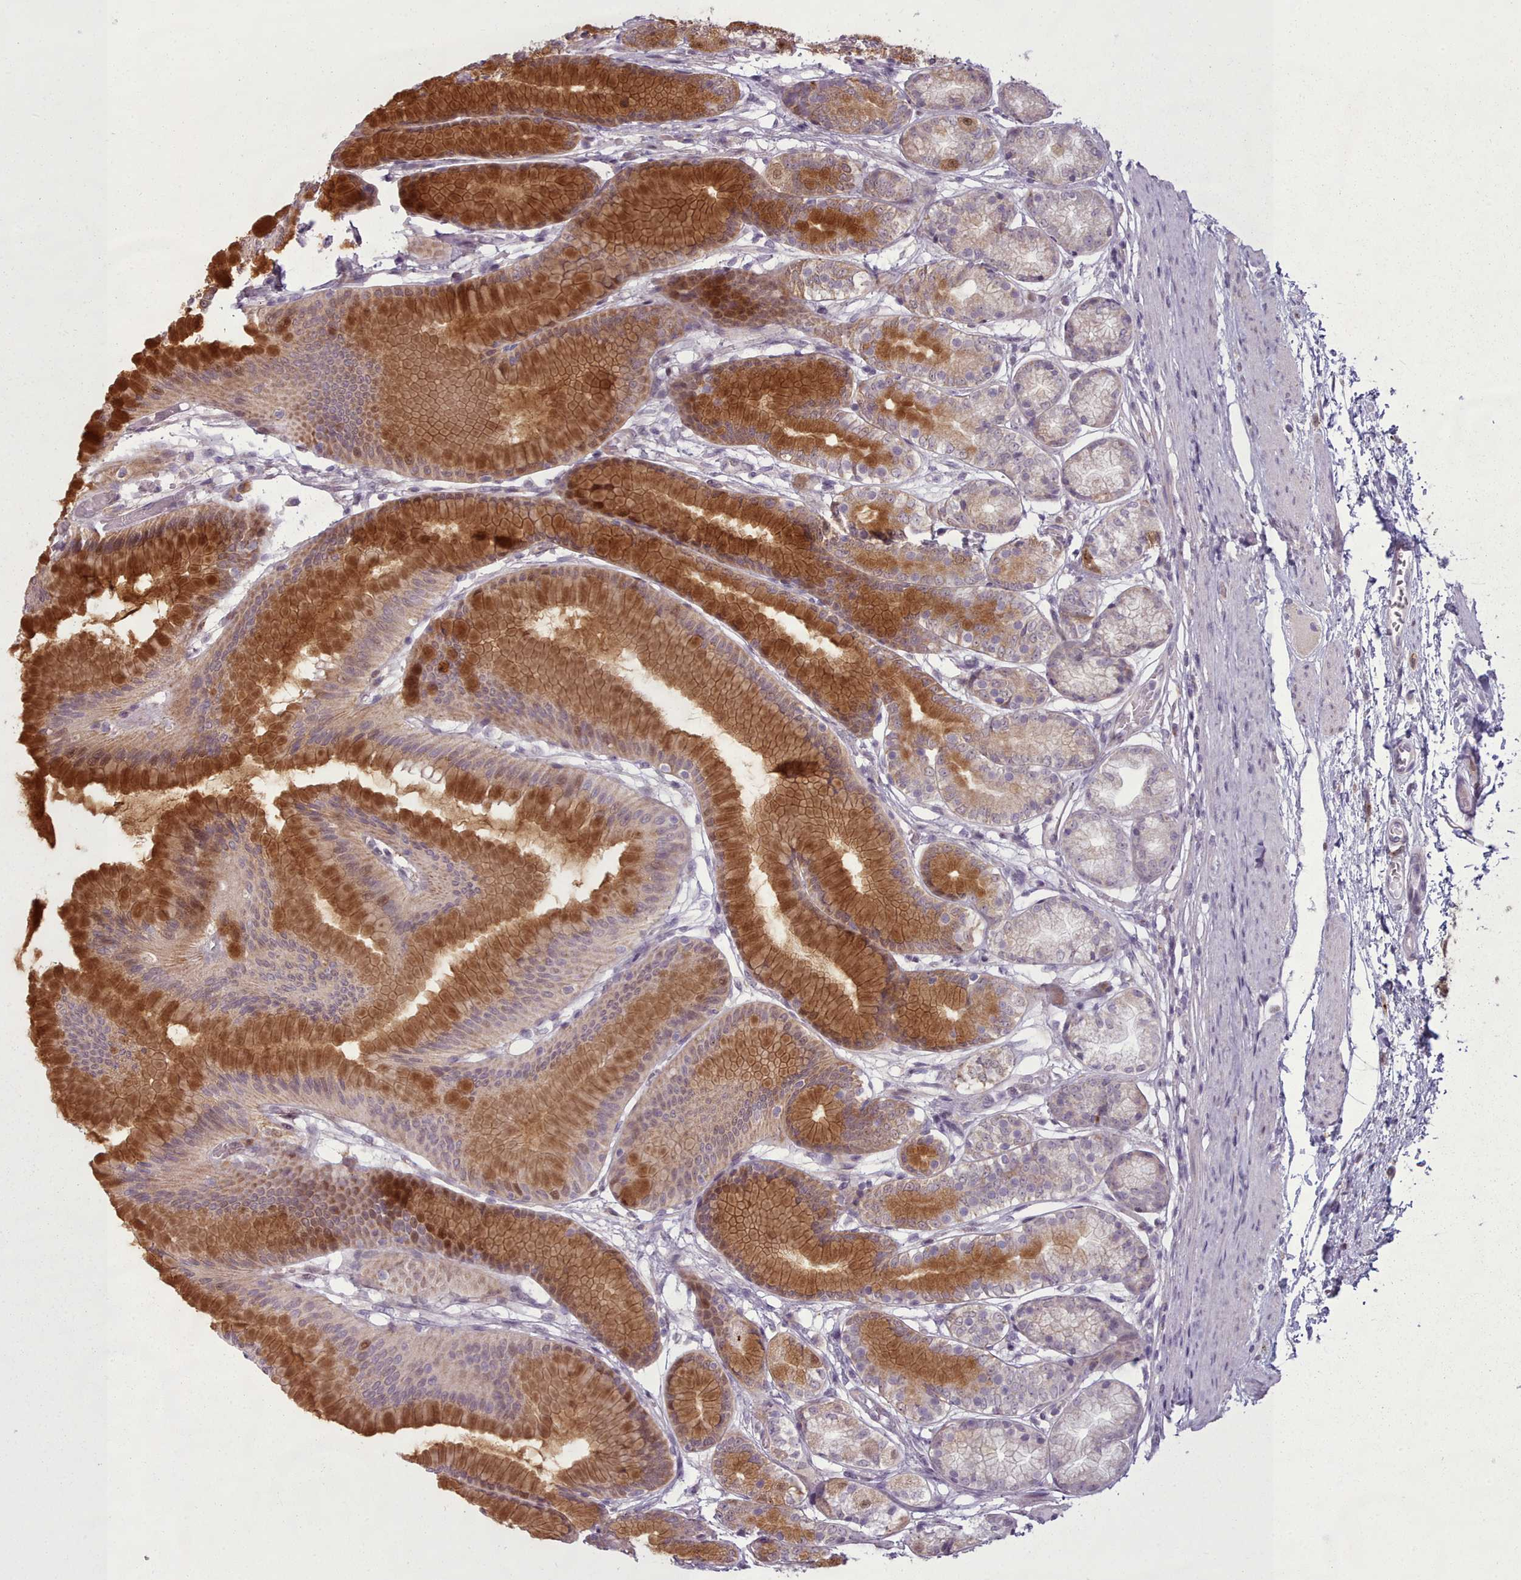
{"staining": {"intensity": "strong", "quantity": "25%-75%", "location": "cytoplasmic/membranous,nuclear"}, "tissue": "stomach", "cell_type": "Glandular cells", "image_type": "normal", "snomed": [{"axis": "morphology", "description": "Normal tissue, NOS"}, {"axis": "morphology", "description": "Adenocarcinoma, NOS"}, {"axis": "morphology", "description": "Adenocarcinoma, High grade"}, {"axis": "topography", "description": "Stomach, upper"}, {"axis": "topography", "description": "Stomach"}], "caption": "This is a histology image of immunohistochemistry (IHC) staining of unremarkable stomach, which shows strong expression in the cytoplasmic/membranous,nuclear of glandular cells.", "gene": "LGALS9B", "patient": {"sex": "female", "age": 65}}